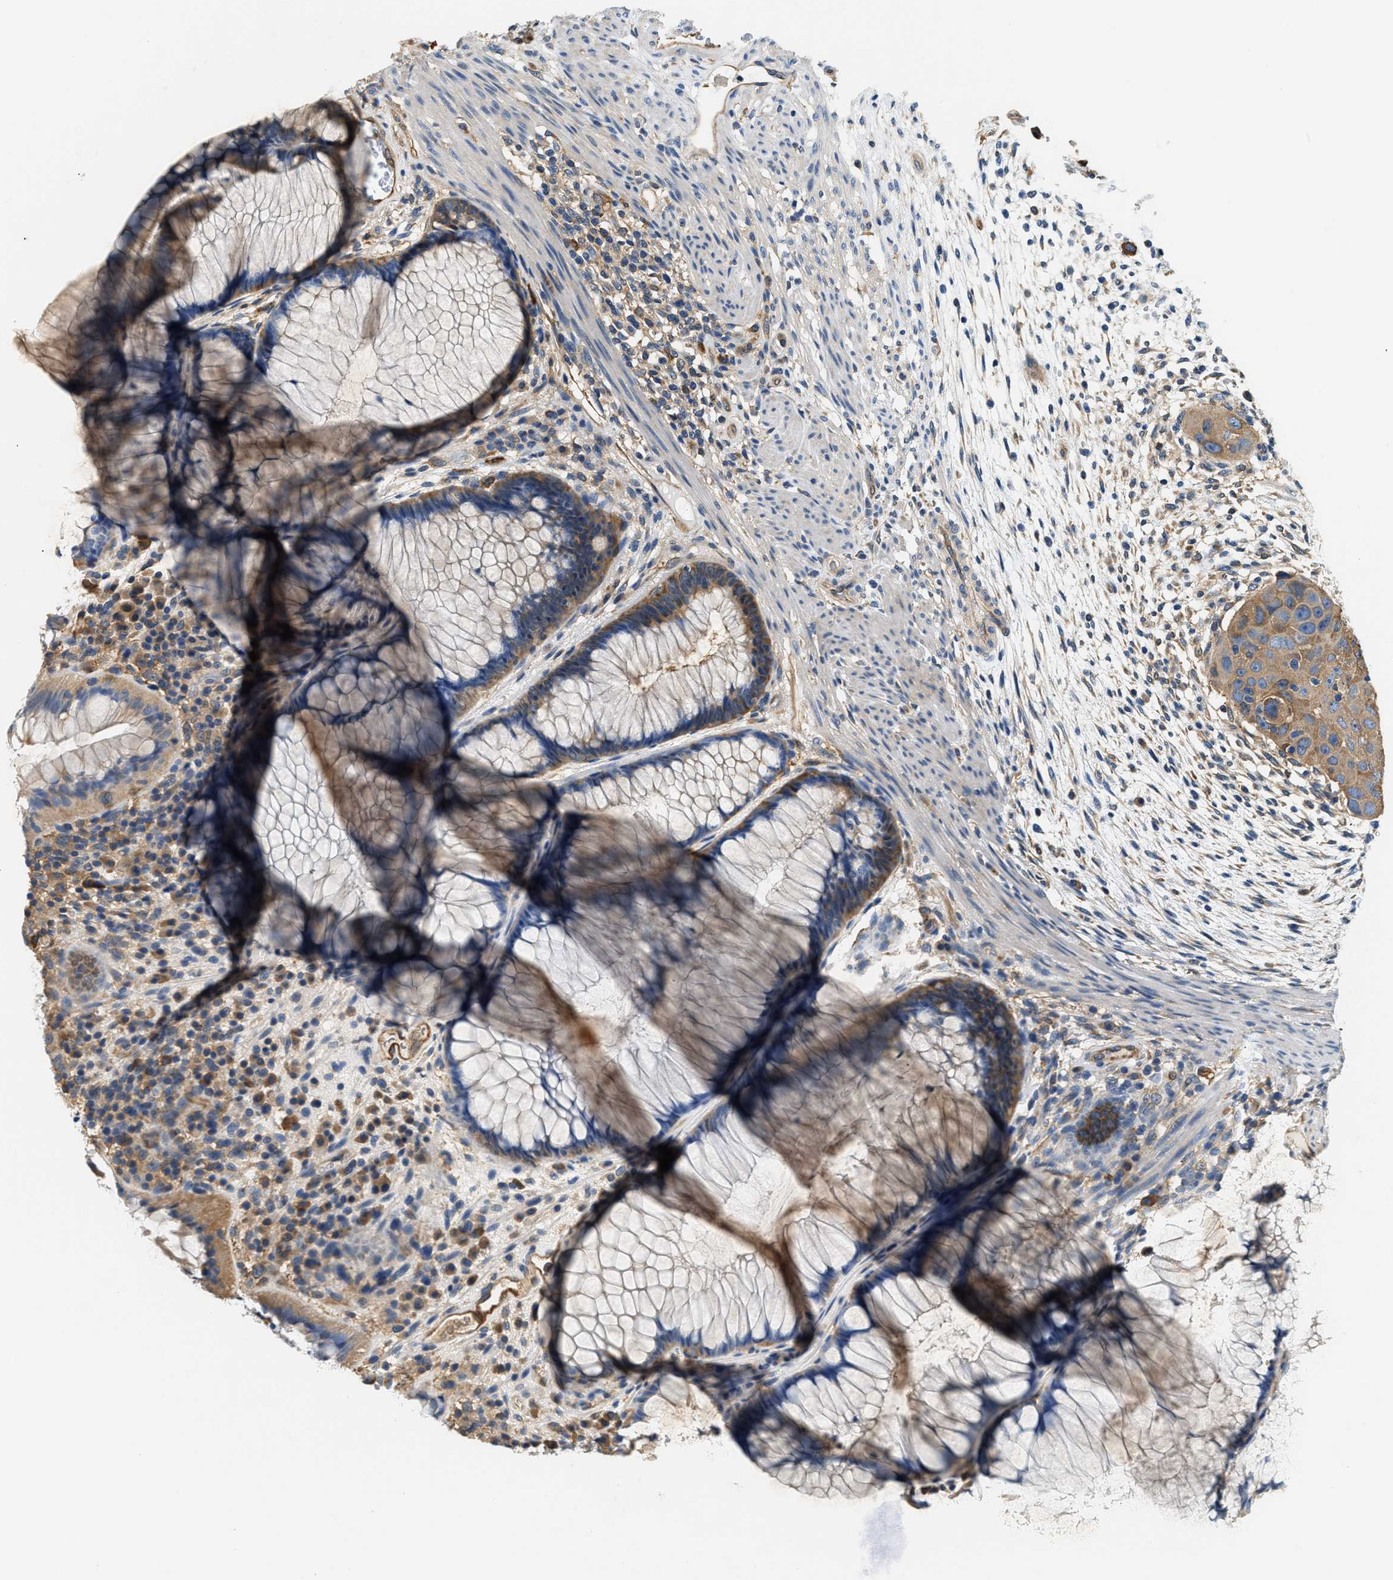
{"staining": {"intensity": "moderate", "quantity": ">75%", "location": "cytoplasmic/membranous"}, "tissue": "rectum", "cell_type": "Glandular cells", "image_type": "normal", "snomed": [{"axis": "morphology", "description": "Normal tissue, NOS"}, {"axis": "topography", "description": "Rectum"}], "caption": "Moderate cytoplasmic/membranous expression is identified in about >75% of glandular cells in unremarkable rectum.", "gene": "PPP2R1B", "patient": {"sex": "male", "age": 51}}